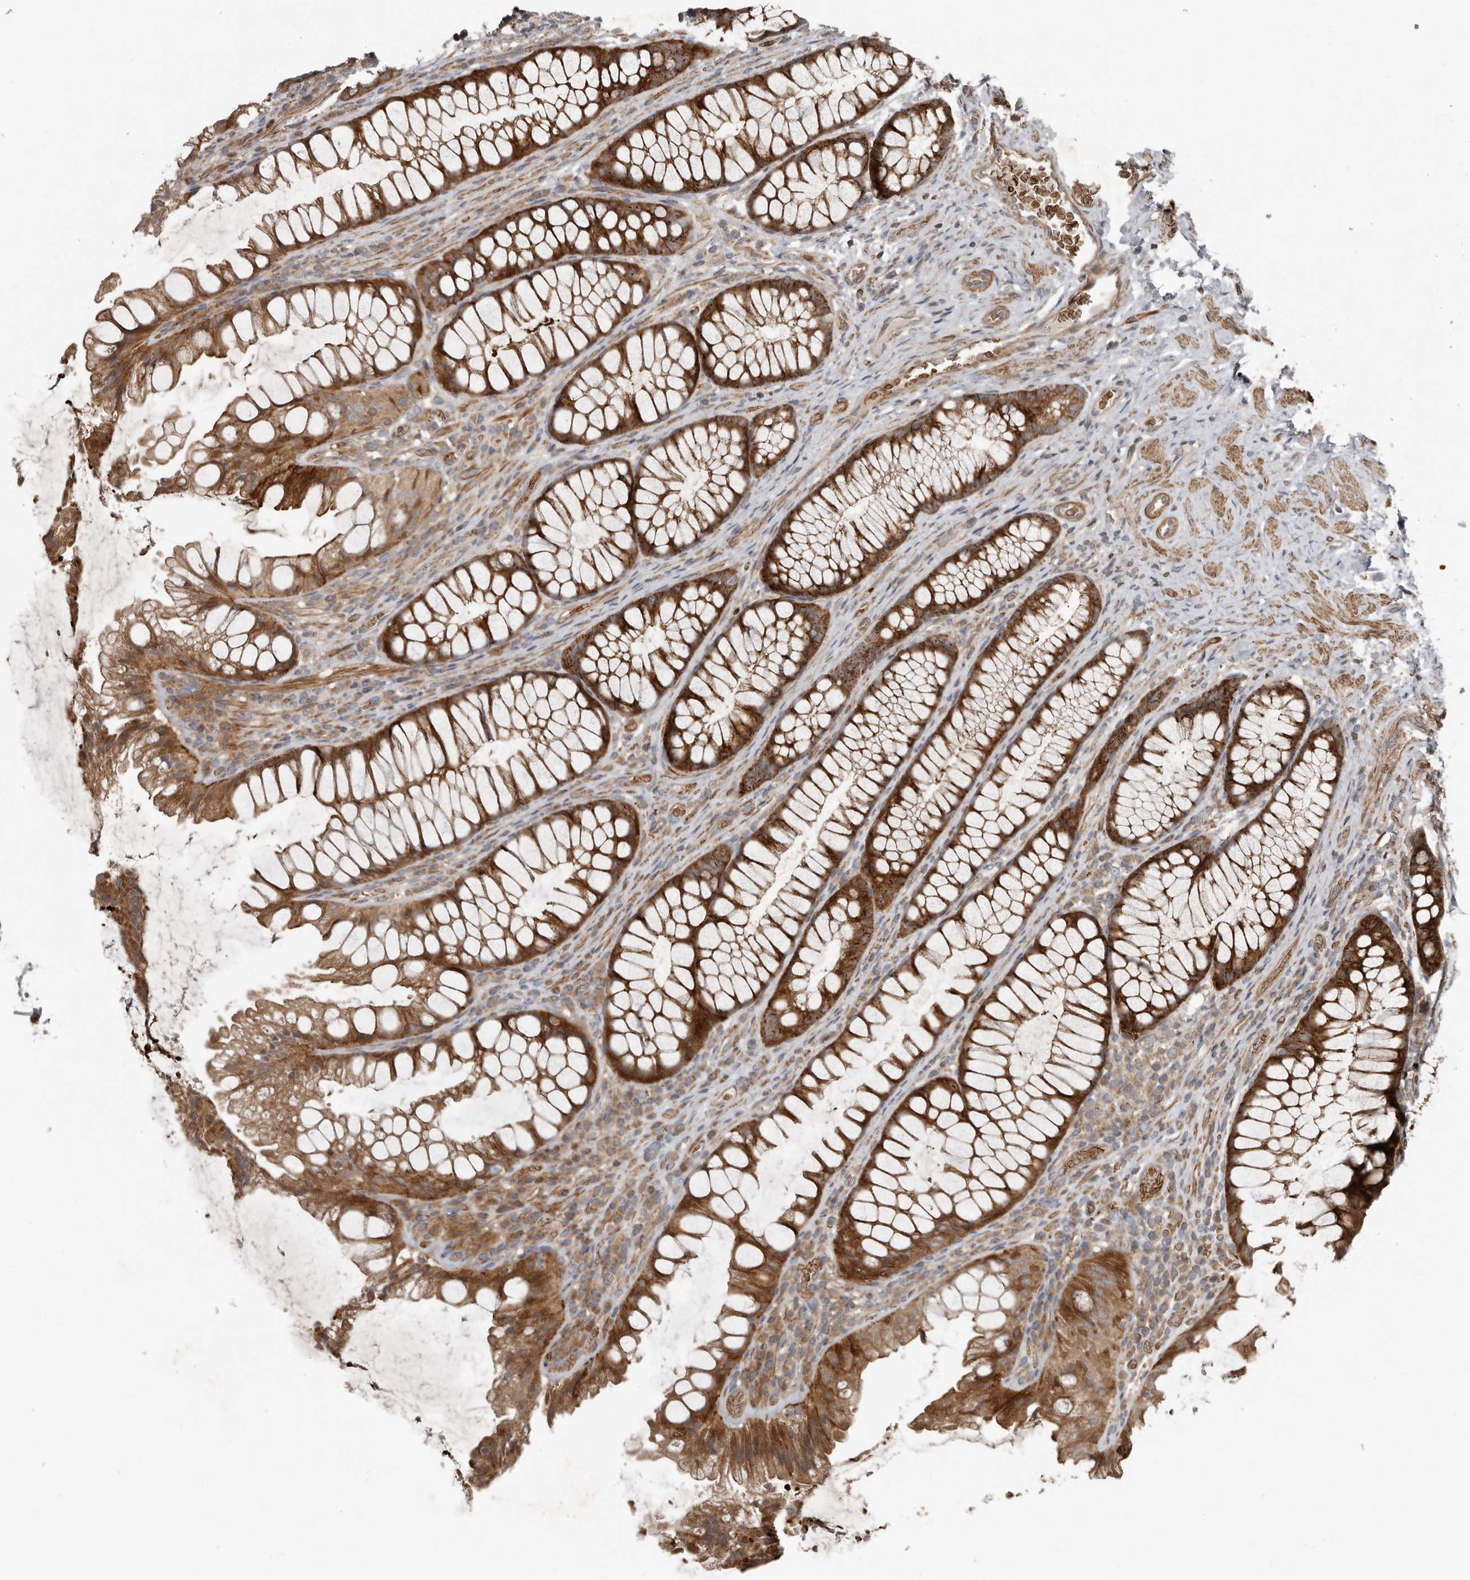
{"staining": {"intensity": "weak", "quantity": "25%-75%", "location": "cytoplasmic/membranous"}, "tissue": "colon", "cell_type": "Endothelial cells", "image_type": "normal", "snomed": [{"axis": "morphology", "description": "Normal tissue, NOS"}, {"axis": "topography", "description": "Colon"}], "caption": "Protein expression analysis of benign colon demonstrates weak cytoplasmic/membranous expression in about 25%-75% of endothelial cells. (DAB (3,3'-diaminobenzidine) IHC with brightfield microscopy, high magnification).", "gene": "FBXO31", "patient": {"sex": "female", "age": 62}}